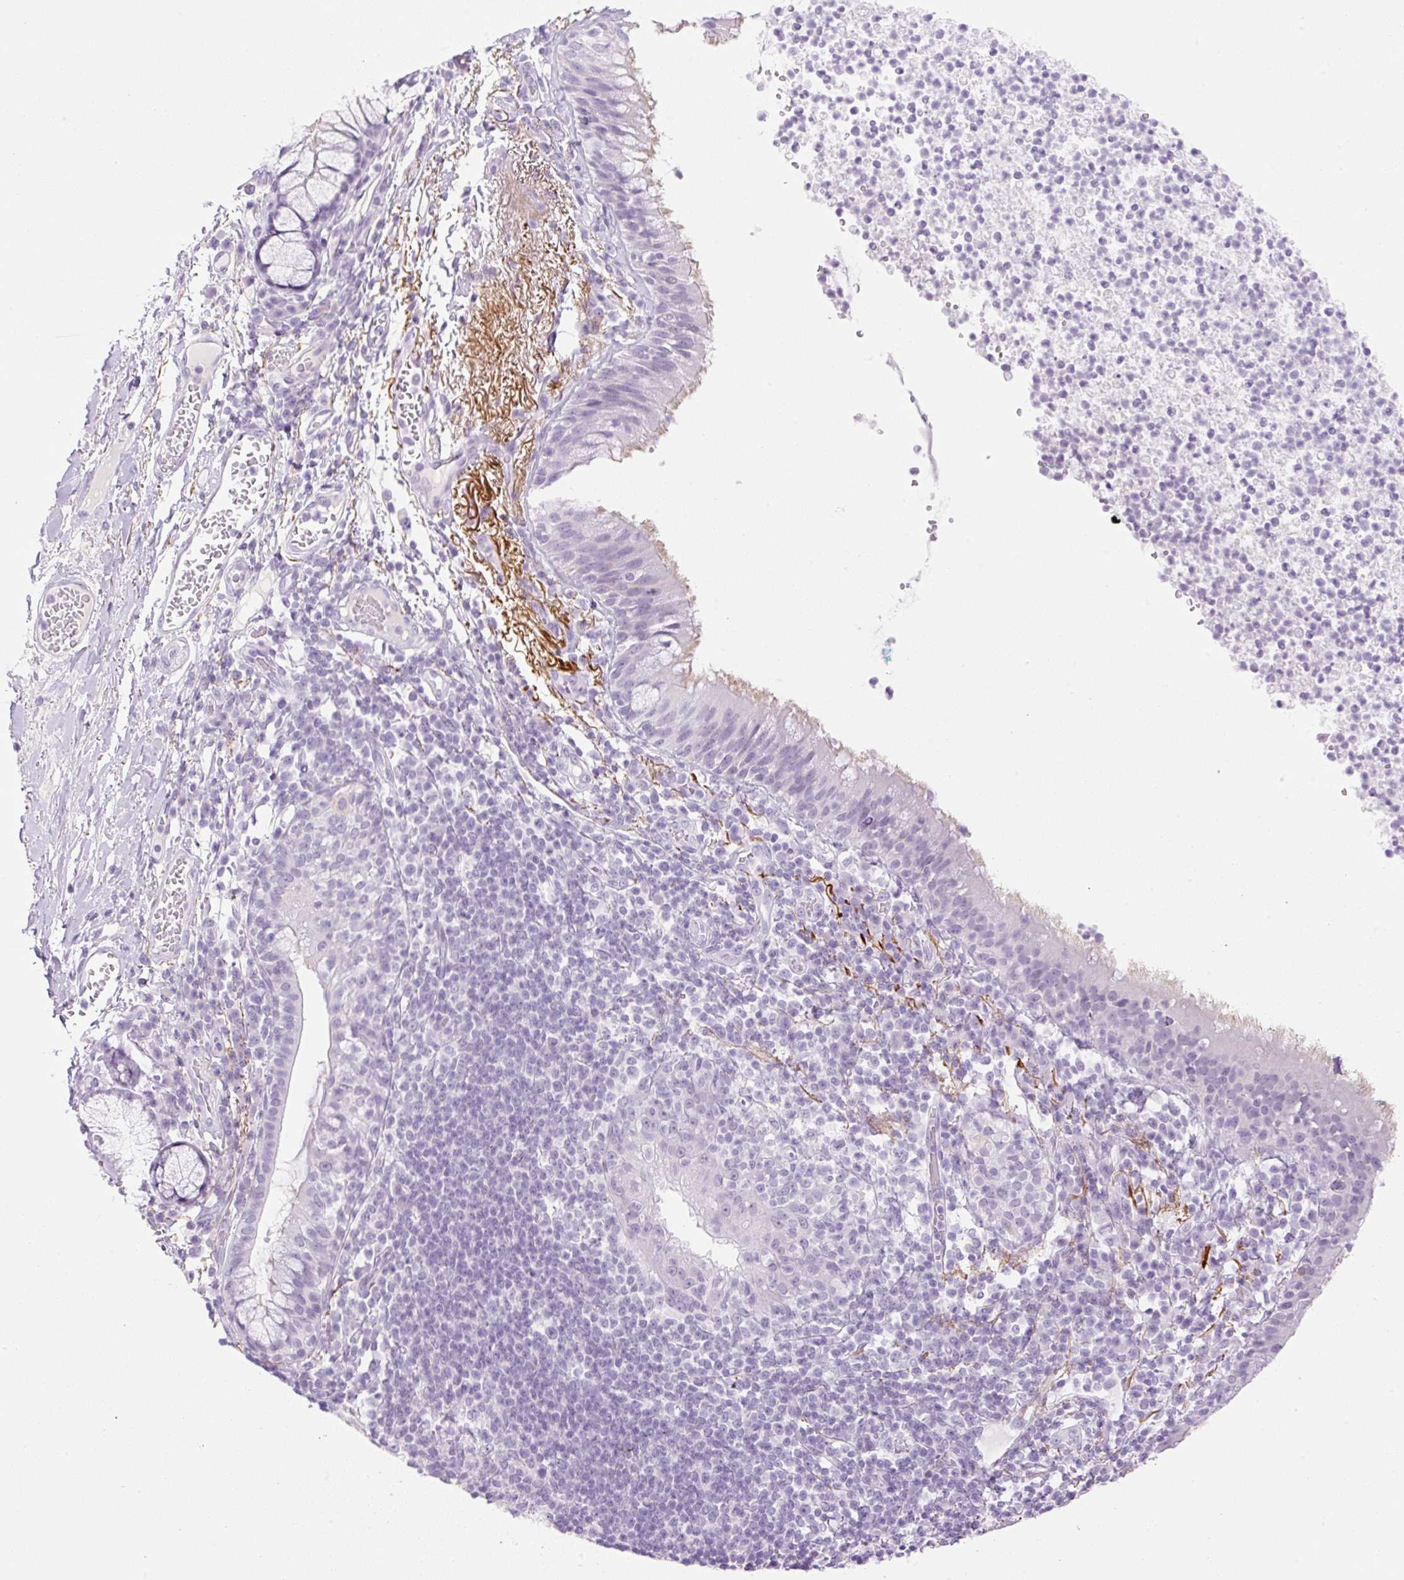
{"staining": {"intensity": "negative", "quantity": "none", "location": "none"}, "tissue": "bronchus", "cell_type": "Respiratory epithelial cells", "image_type": "normal", "snomed": [{"axis": "morphology", "description": "Normal tissue, NOS"}, {"axis": "topography", "description": "Cartilage tissue"}, {"axis": "topography", "description": "Bronchus"}], "caption": "Protein analysis of normal bronchus displays no significant staining in respiratory epithelial cells. The staining is performed using DAB brown chromogen with nuclei counter-stained in using hematoxylin.", "gene": "SP140L", "patient": {"sex": "male", "age": 56}}